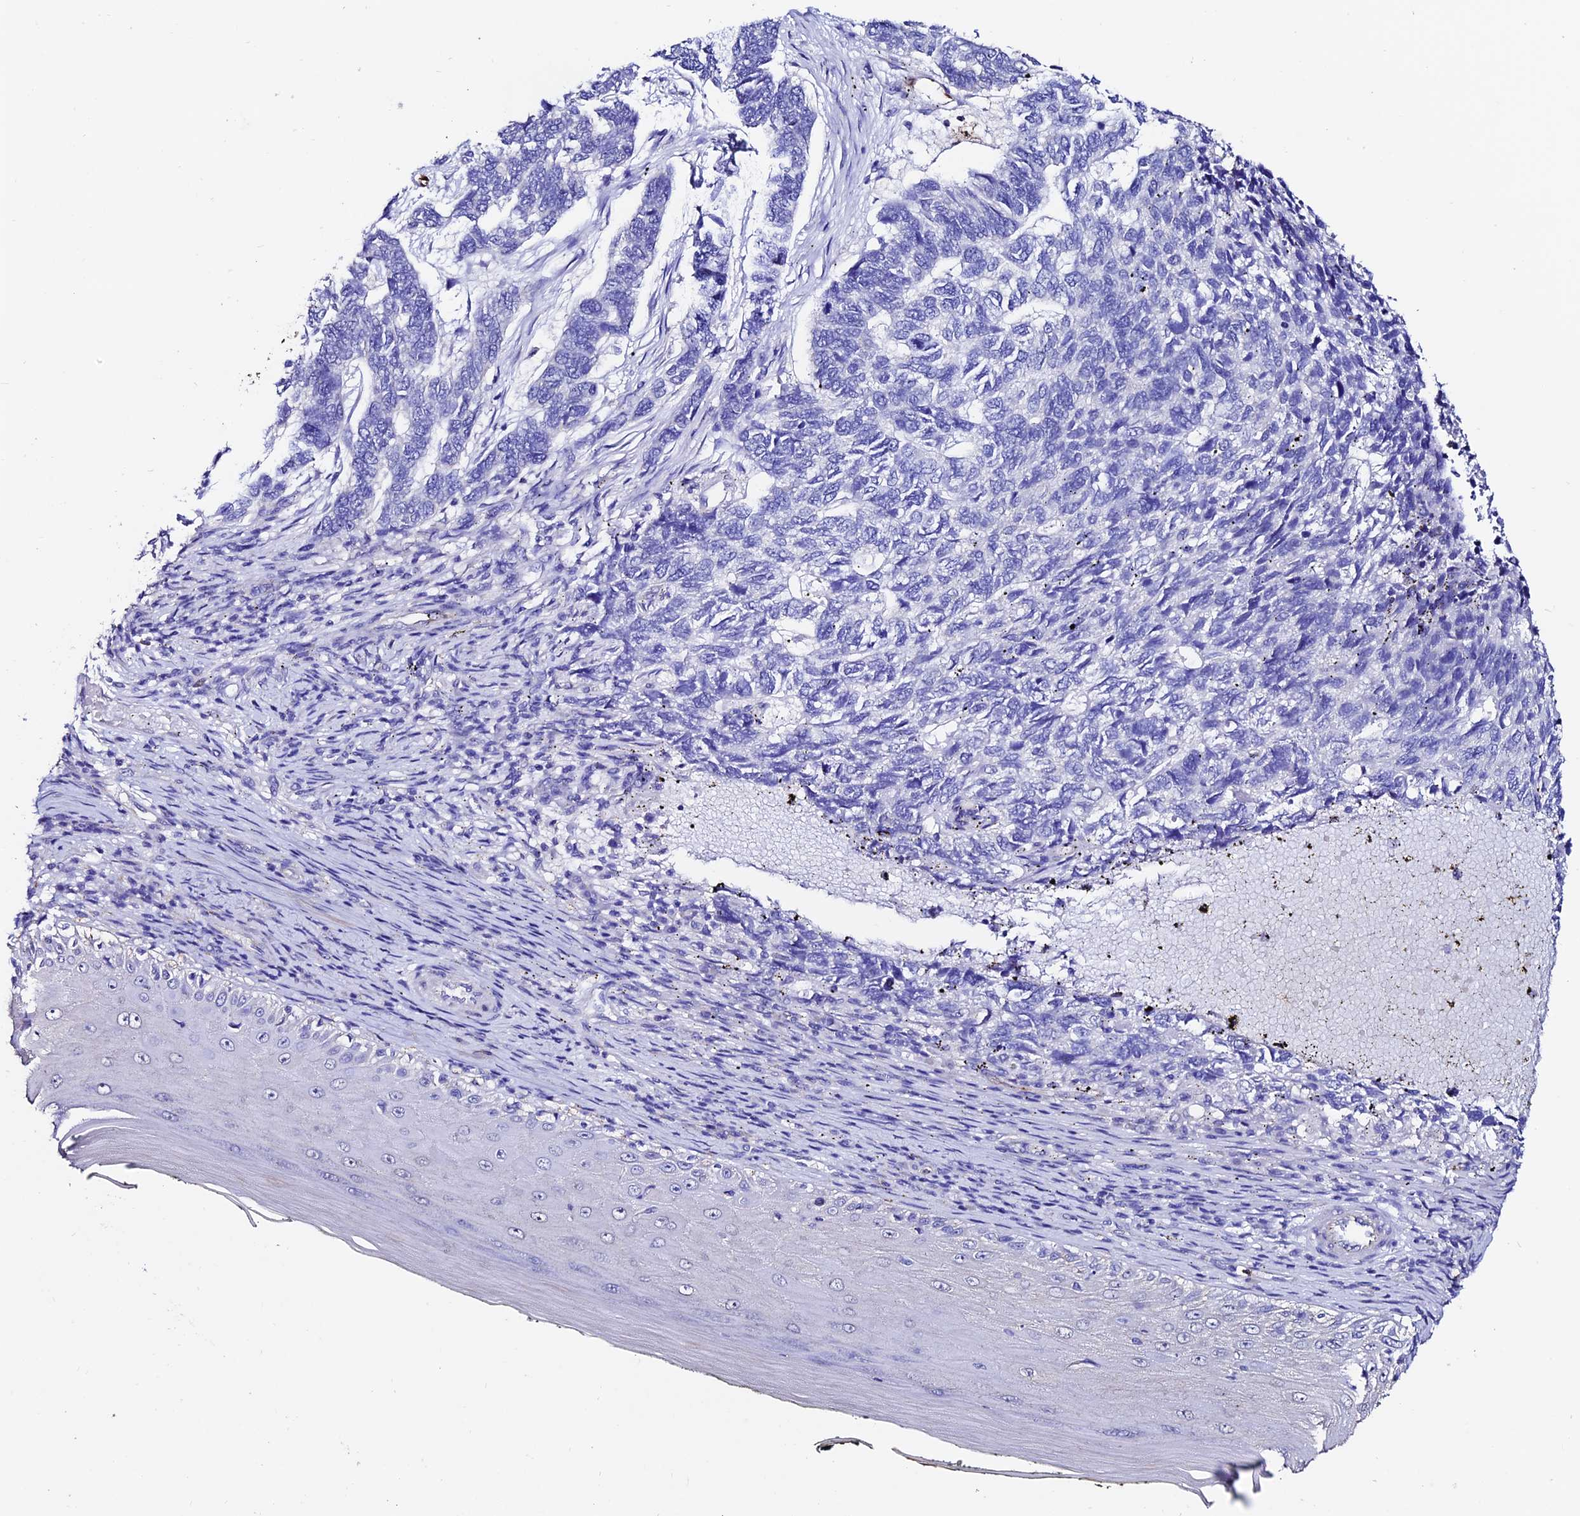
{"staining": {"intensity": "negative", "quantity": "none", "location": "none"}, "tissue": "skin cancer", "cell_type": "Tumor cells", "image_type": "cancer", "snomed": [{"axis": "morphology", "description": "Basal cell carcinoma"}, {"axis": "topography", "description": "Skin"}], "caption": "Tumor cells are negative for brown protein staining in skin cancer.", "gene": "ESM1", "patient": {"sex": "female", "age": 65}}